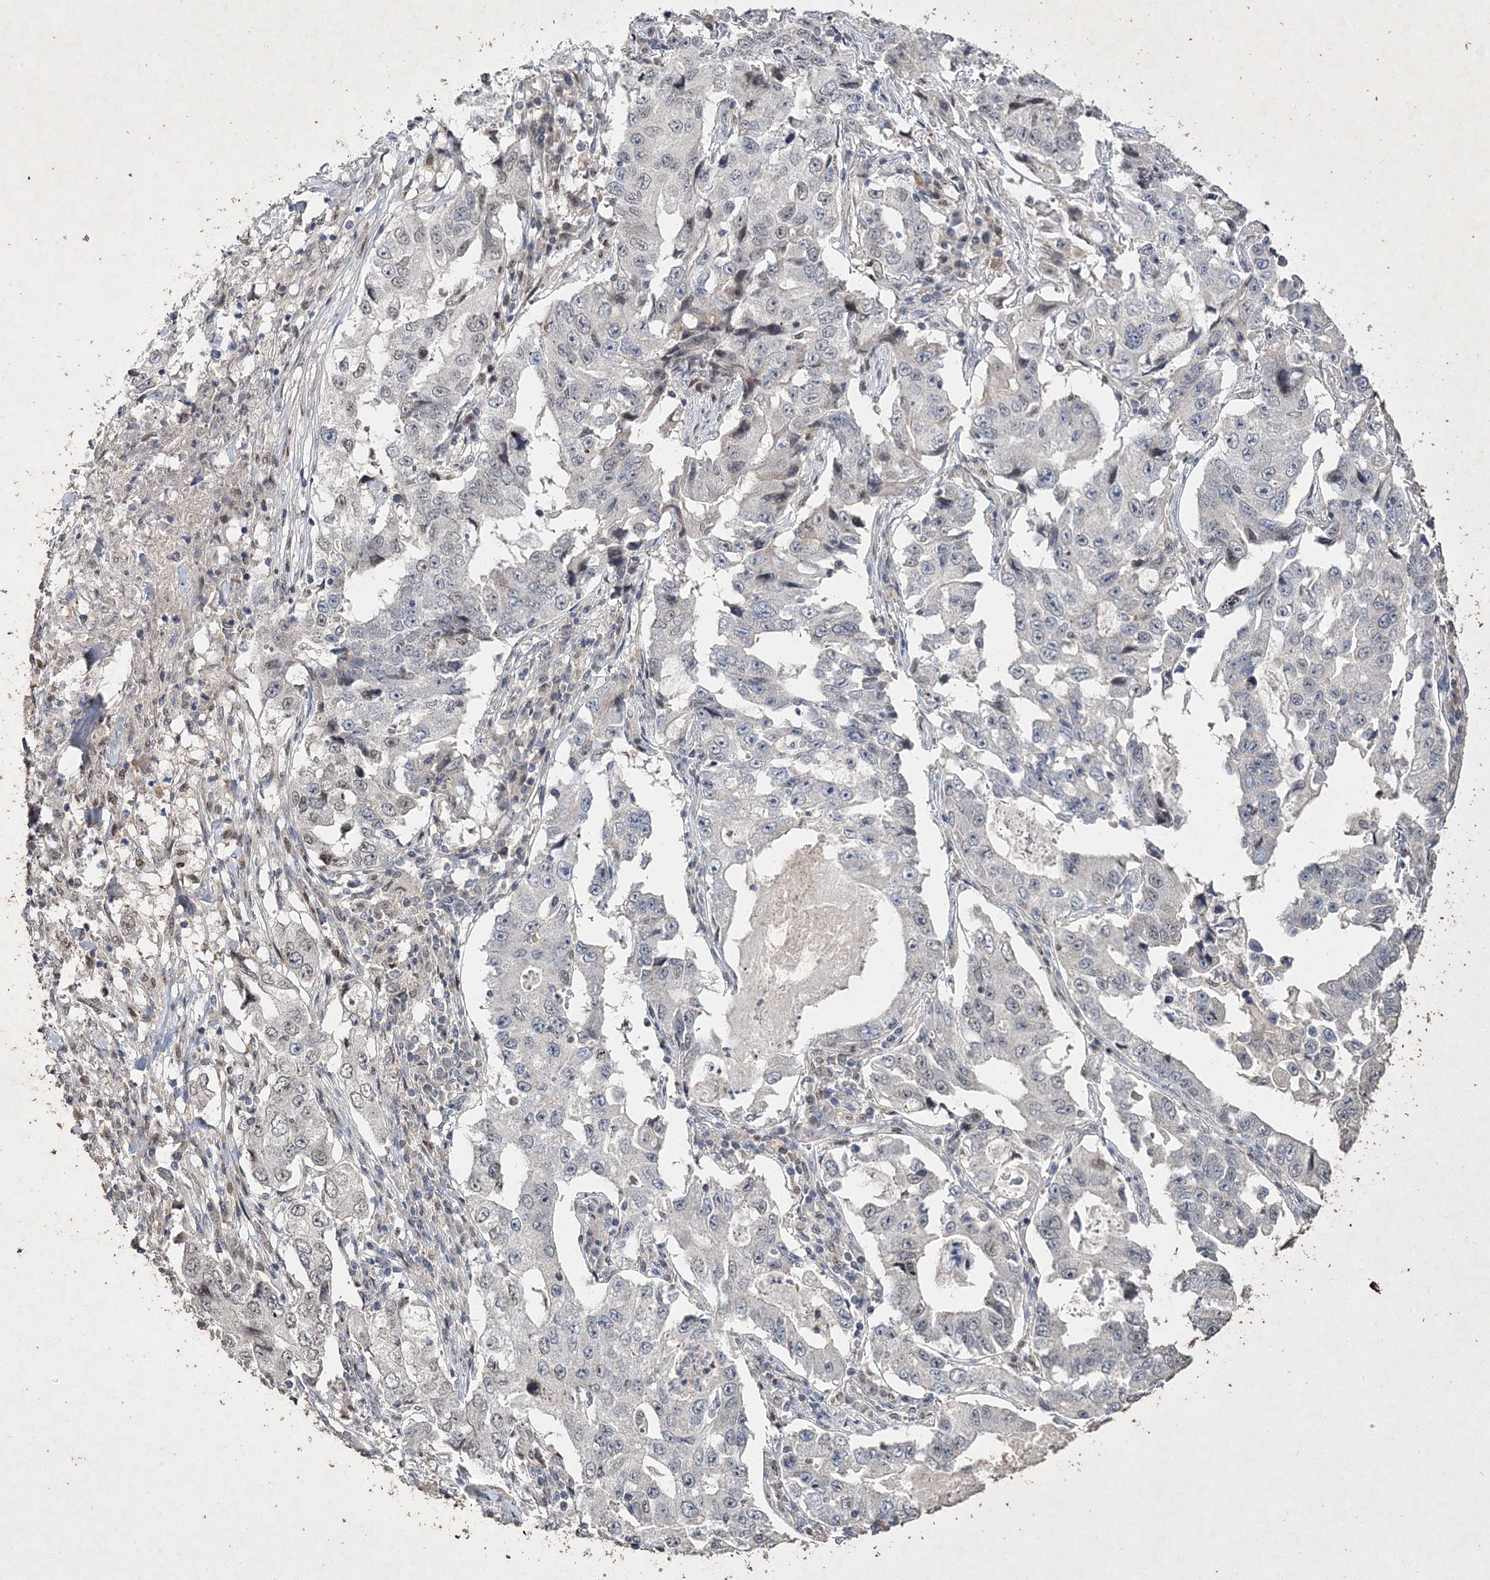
{"staining": {"intensity": "negative", "quantity": "none", "location": "none"}, "tissue": "lung cancer", "cell_type": "Tumor cells", "image_type": "cancer", "snomed": [{"axis": "morphology", "description": "Adenocarcinoma, NOS"}, {"axis": "topography", "description": "Lung"}], "caption": "Immunohistochemical staining of human adenocarcinoma (lung) demonstrates no significant expression in tumor cells. (DAB immunohistochemistry with hematoxylin counter stain).", "gene": "C3orf38", "patient": {"sex": "female", "age": 51}}